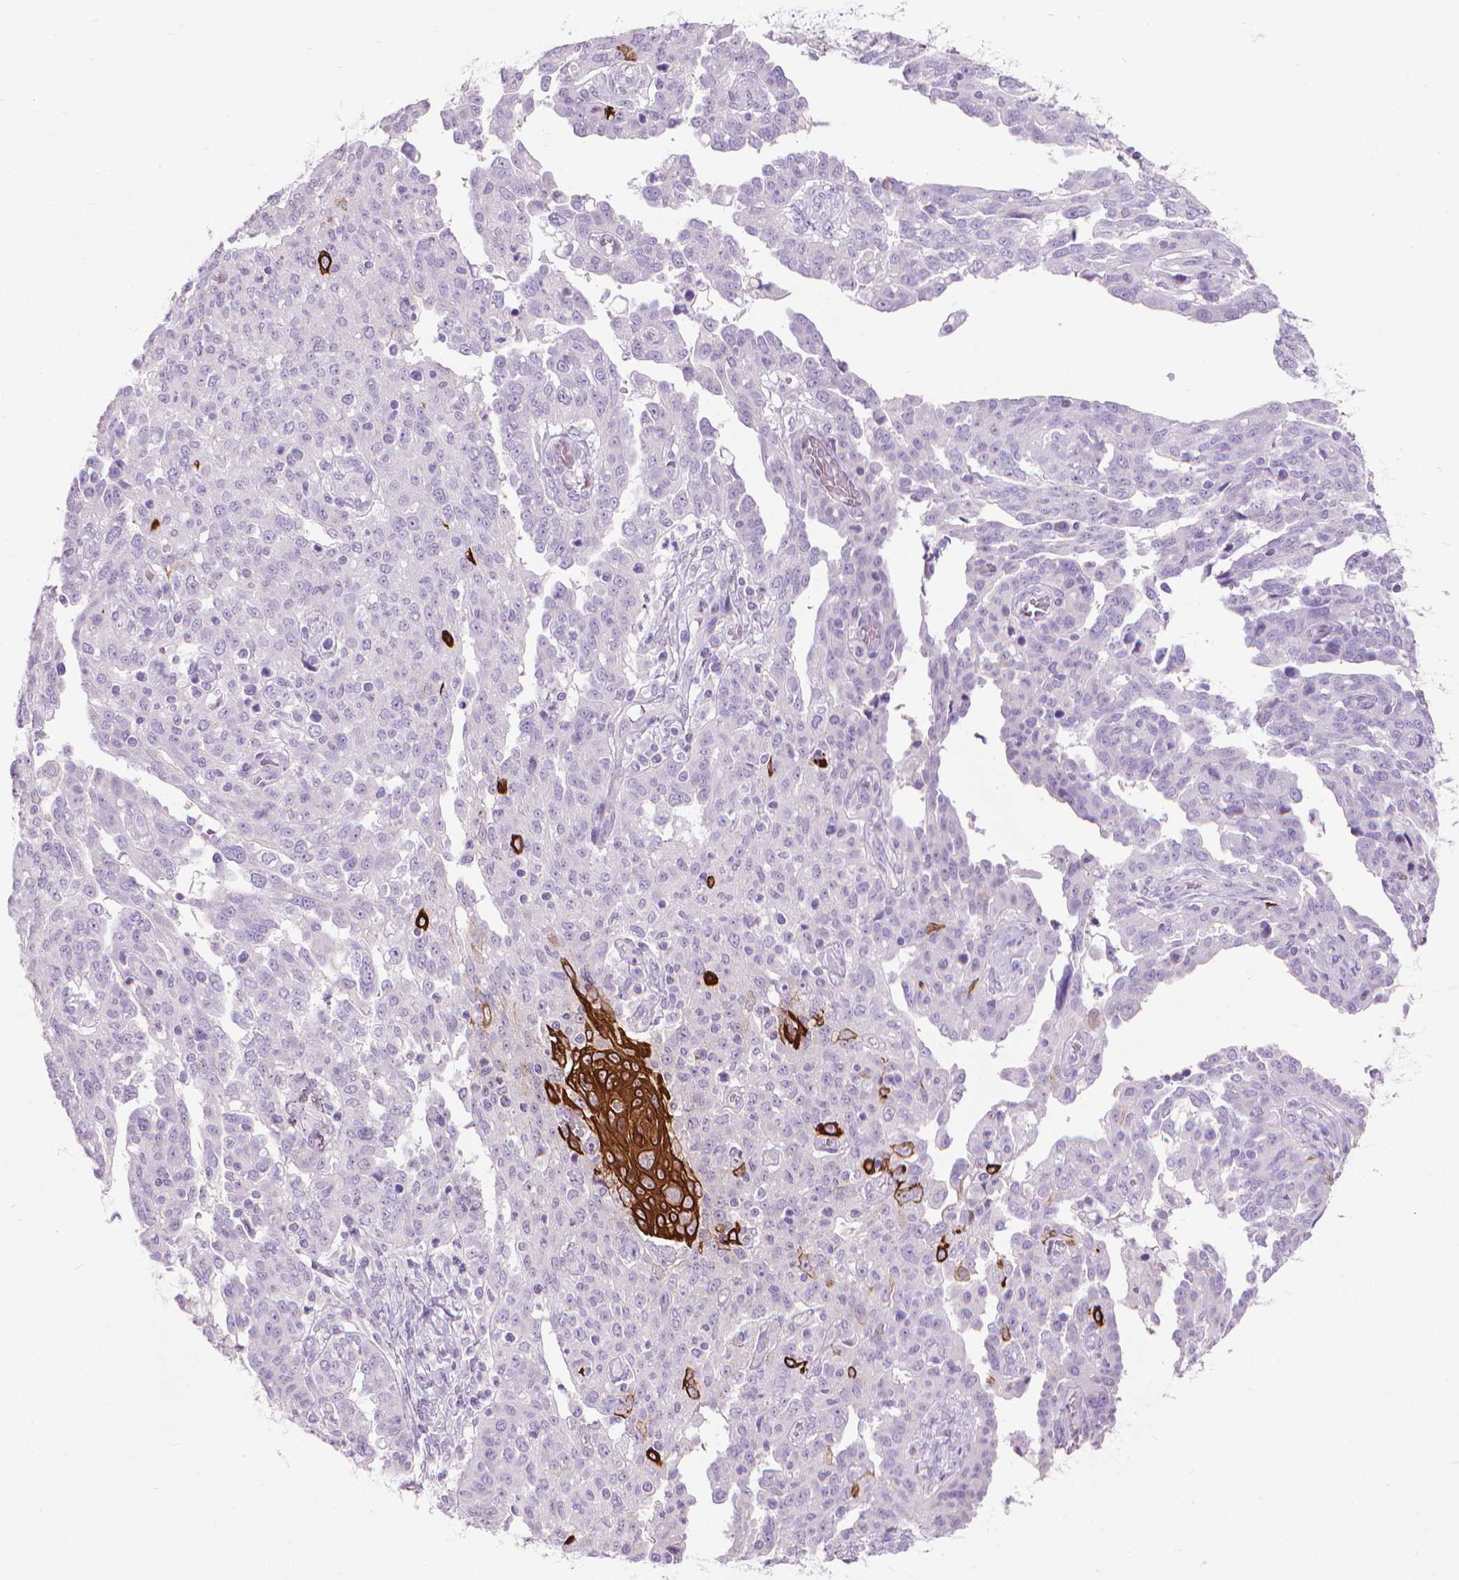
{"staining": {"intensity": "negative", "quantity": "none", "location": "none"}, "tissue": "ovarian cancer", "cell_type": "Tumor cells", "image_type": "cancer", "snomed": [{"axis": "morphology", "description": "Cystadenocarcinoma, serous, NOS"}, {"axis": "topography", "description": "Ovary"}], "caption": "The IHC micrograph has no significant expression in tumor cells of ovarian cancer tissue.", "gene": "KRT5", "patient": {"sex": "female", "age": 67}}